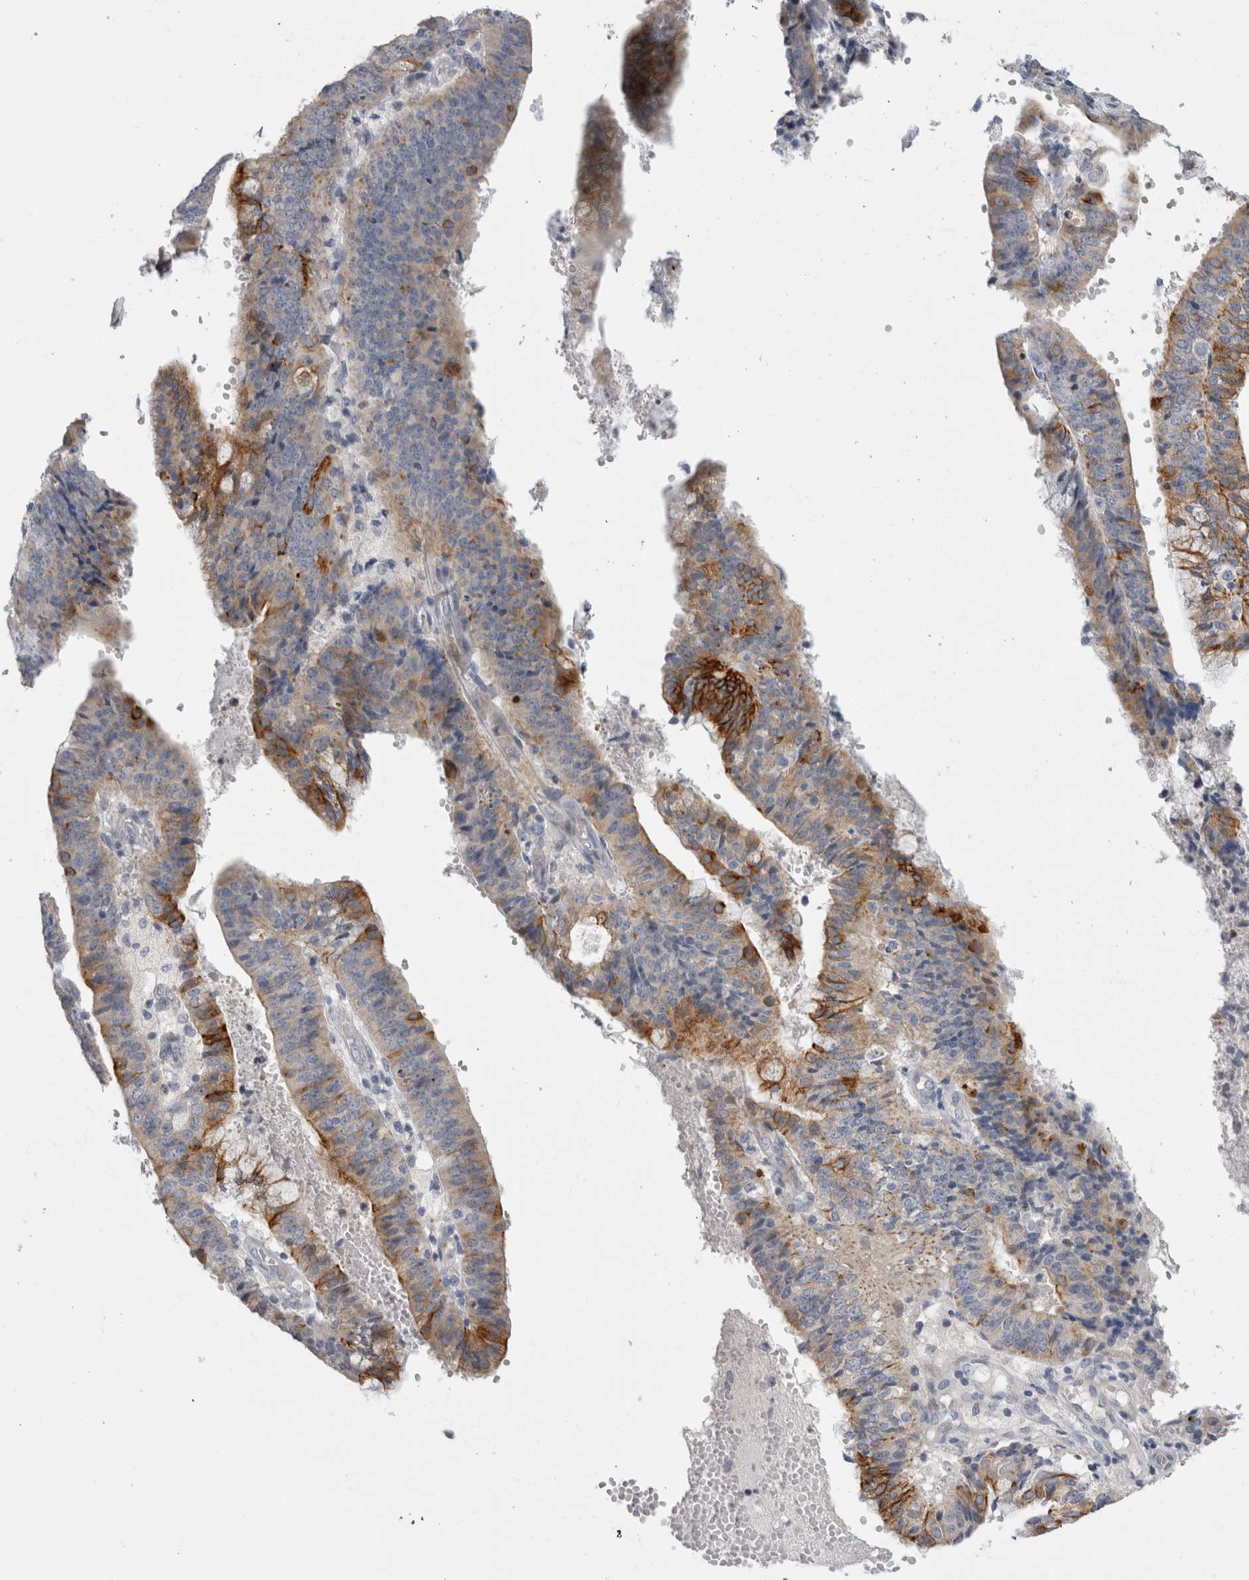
{"staining": {"intensity": "moderate", "quantity": "<25%", "location": "cytoplasmic/membranous"}, "tissue": "endometrial cancer", "cell_type": "Tumor cells", "image_type": "cancer", "snomed": [{"axis": "morphology", "description": "Adenocarcinoma, NOS"}, {"axis": "topography", "description": "Endometrium"}], "caption": "This micrograph exhibits endometrial adenocarcinoma stained with immunohistochemistry to label a protein in brown. The cytoplasmic/membranous of tumor cells show moderate positivity for the protein. Nuclei are counter-stained blue.", "gene": "SLC20A2", "patient": {"sex": "female", "age": 63}}